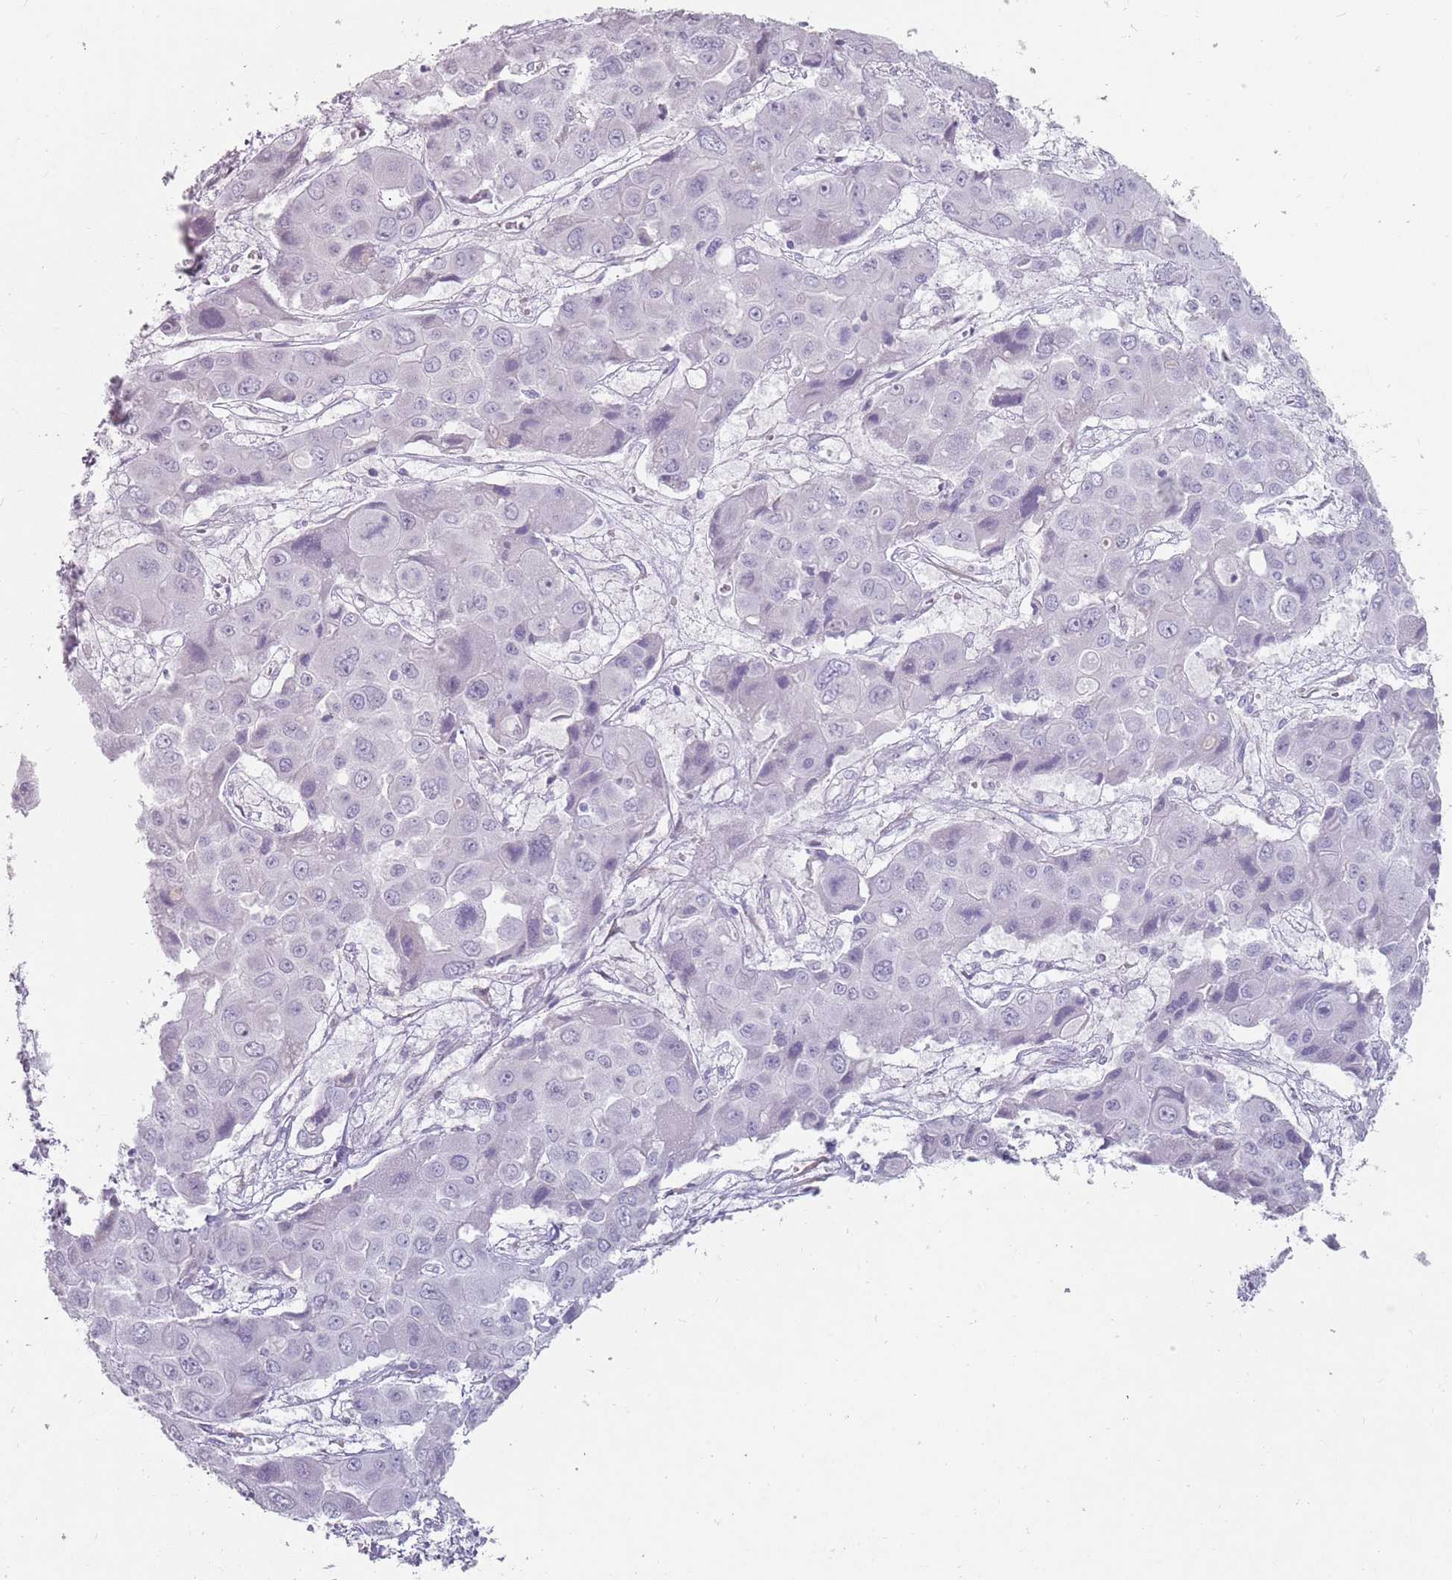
{"staining": {"intensity": "negative", "quantity": "none", "location": "none"}, "tissue": "liver cancer", "cell_type": "Tumor cells", "image_type": "cancer", "snomed": [{"axis": "morphology", "description": "Cholangiocarcinoma"}, {"axis": "topography", "description": "Liver"}], "caption": "Immunohistochemistry of liver cancer shows no expression in tumor cells. Brightfield microscopy of immunohistochemistry (IHC) stained with DAB (3,3'-diaminobenzidine) (brown) and hematoxylin (blue), captured at high magnification.", "gene": "DDX4", "patient": {"sex": "male", "age": 67}}